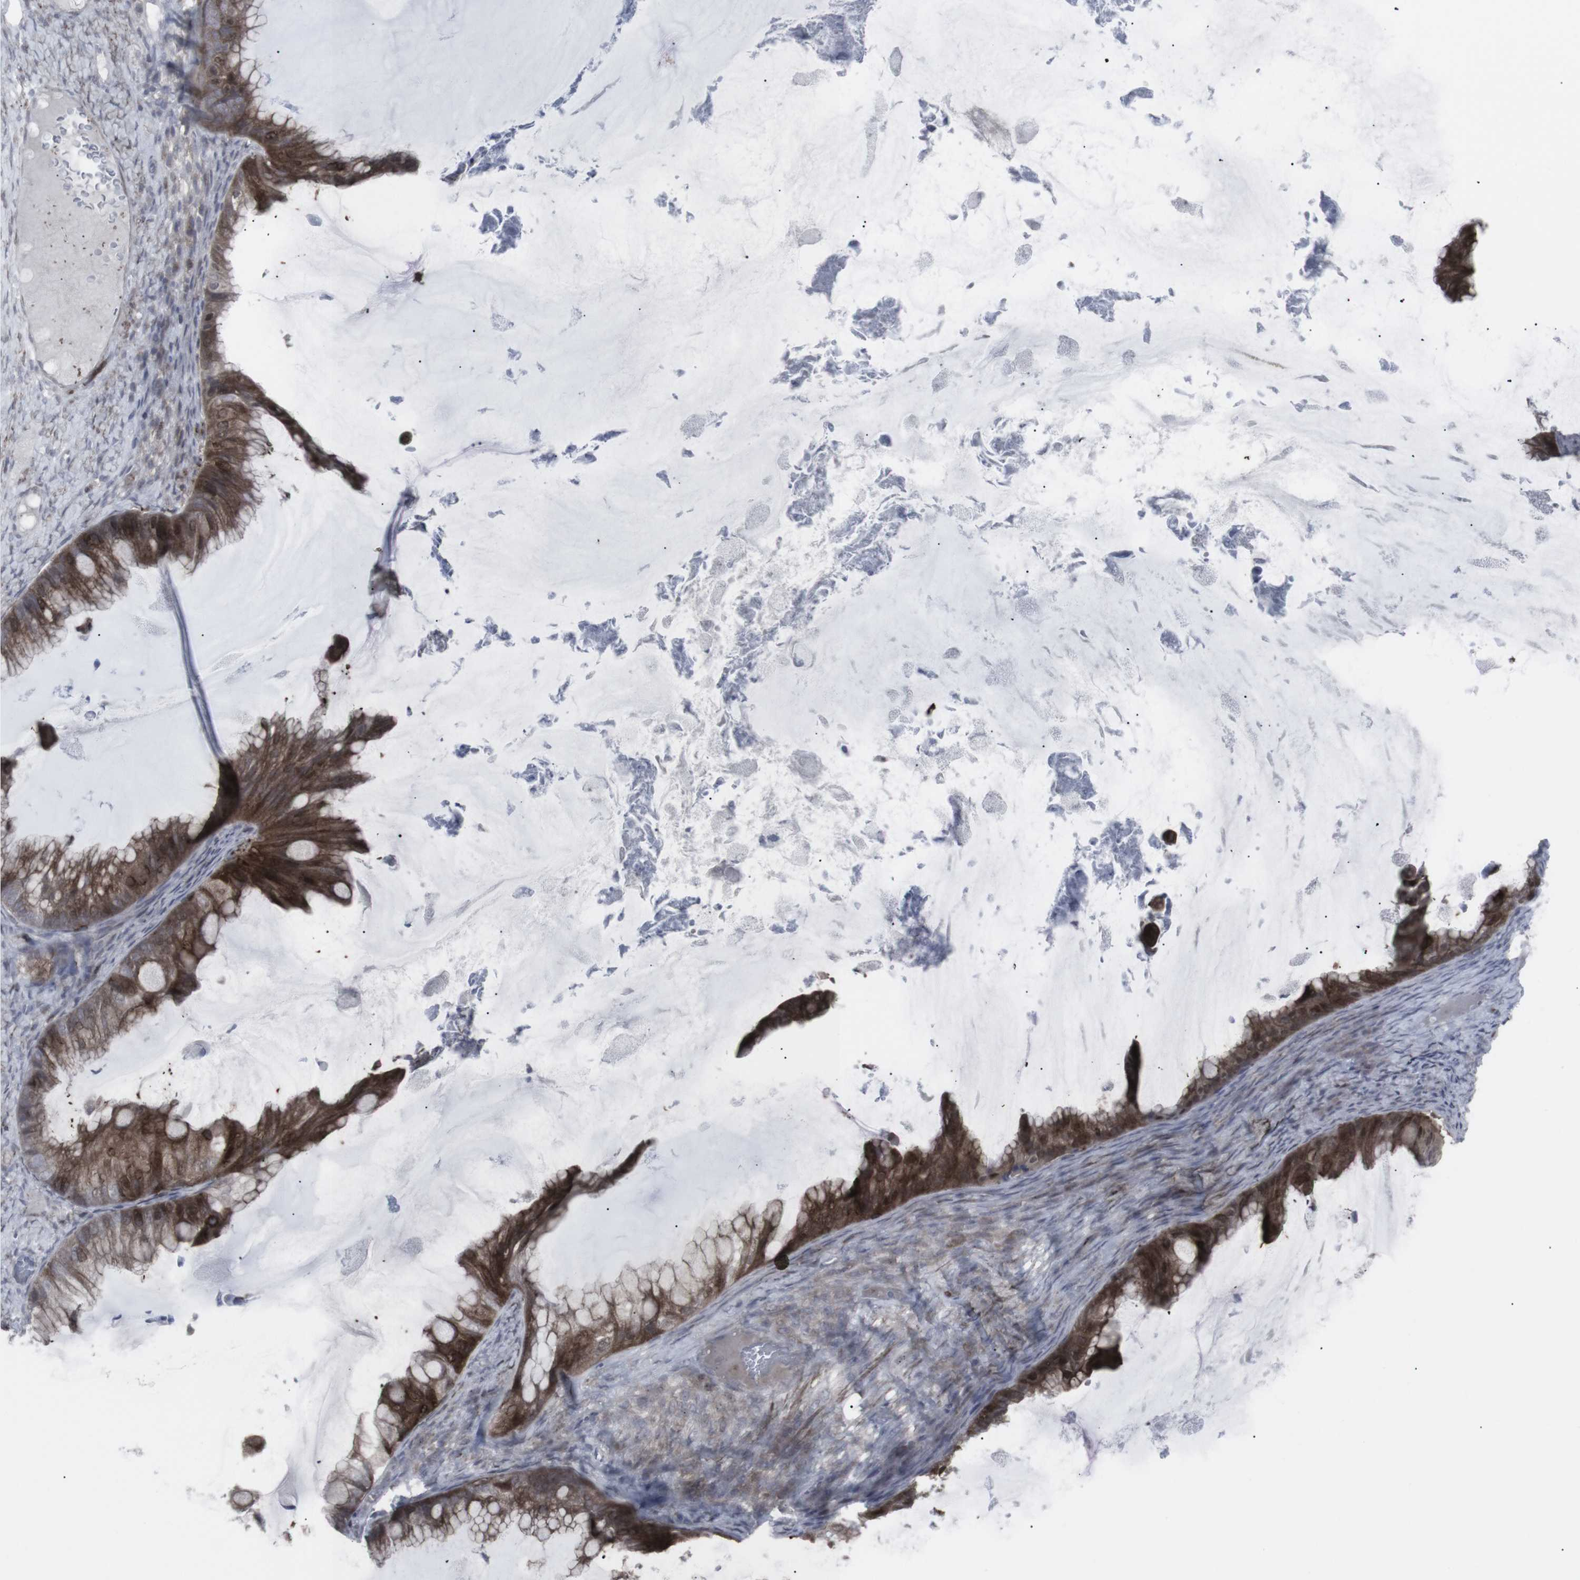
{"staining": {"intensity": "moderate", "quantity": ">75%", "location": "cytoplasmic/membranous"}, "tissue": "ovarian cancer", "cell_type": "Tumor cells", "image_type": "cancer", "snomed": [{"axis": "morphology", "description": "Cystadenocarcinoma, mucinous, NOS"}, {"axis": "topography", "description": "Ovary"}], "caption": "Brown immunohistochemical staining in ovarian cancer reveals moderate cytoplasmic/membranous staining in approximately >75% of tumor cells. (IHC, brightfield microscopy, high magnification).", "gene": "APOBEC2", "patient": {"sex": "female", "age": 61}}